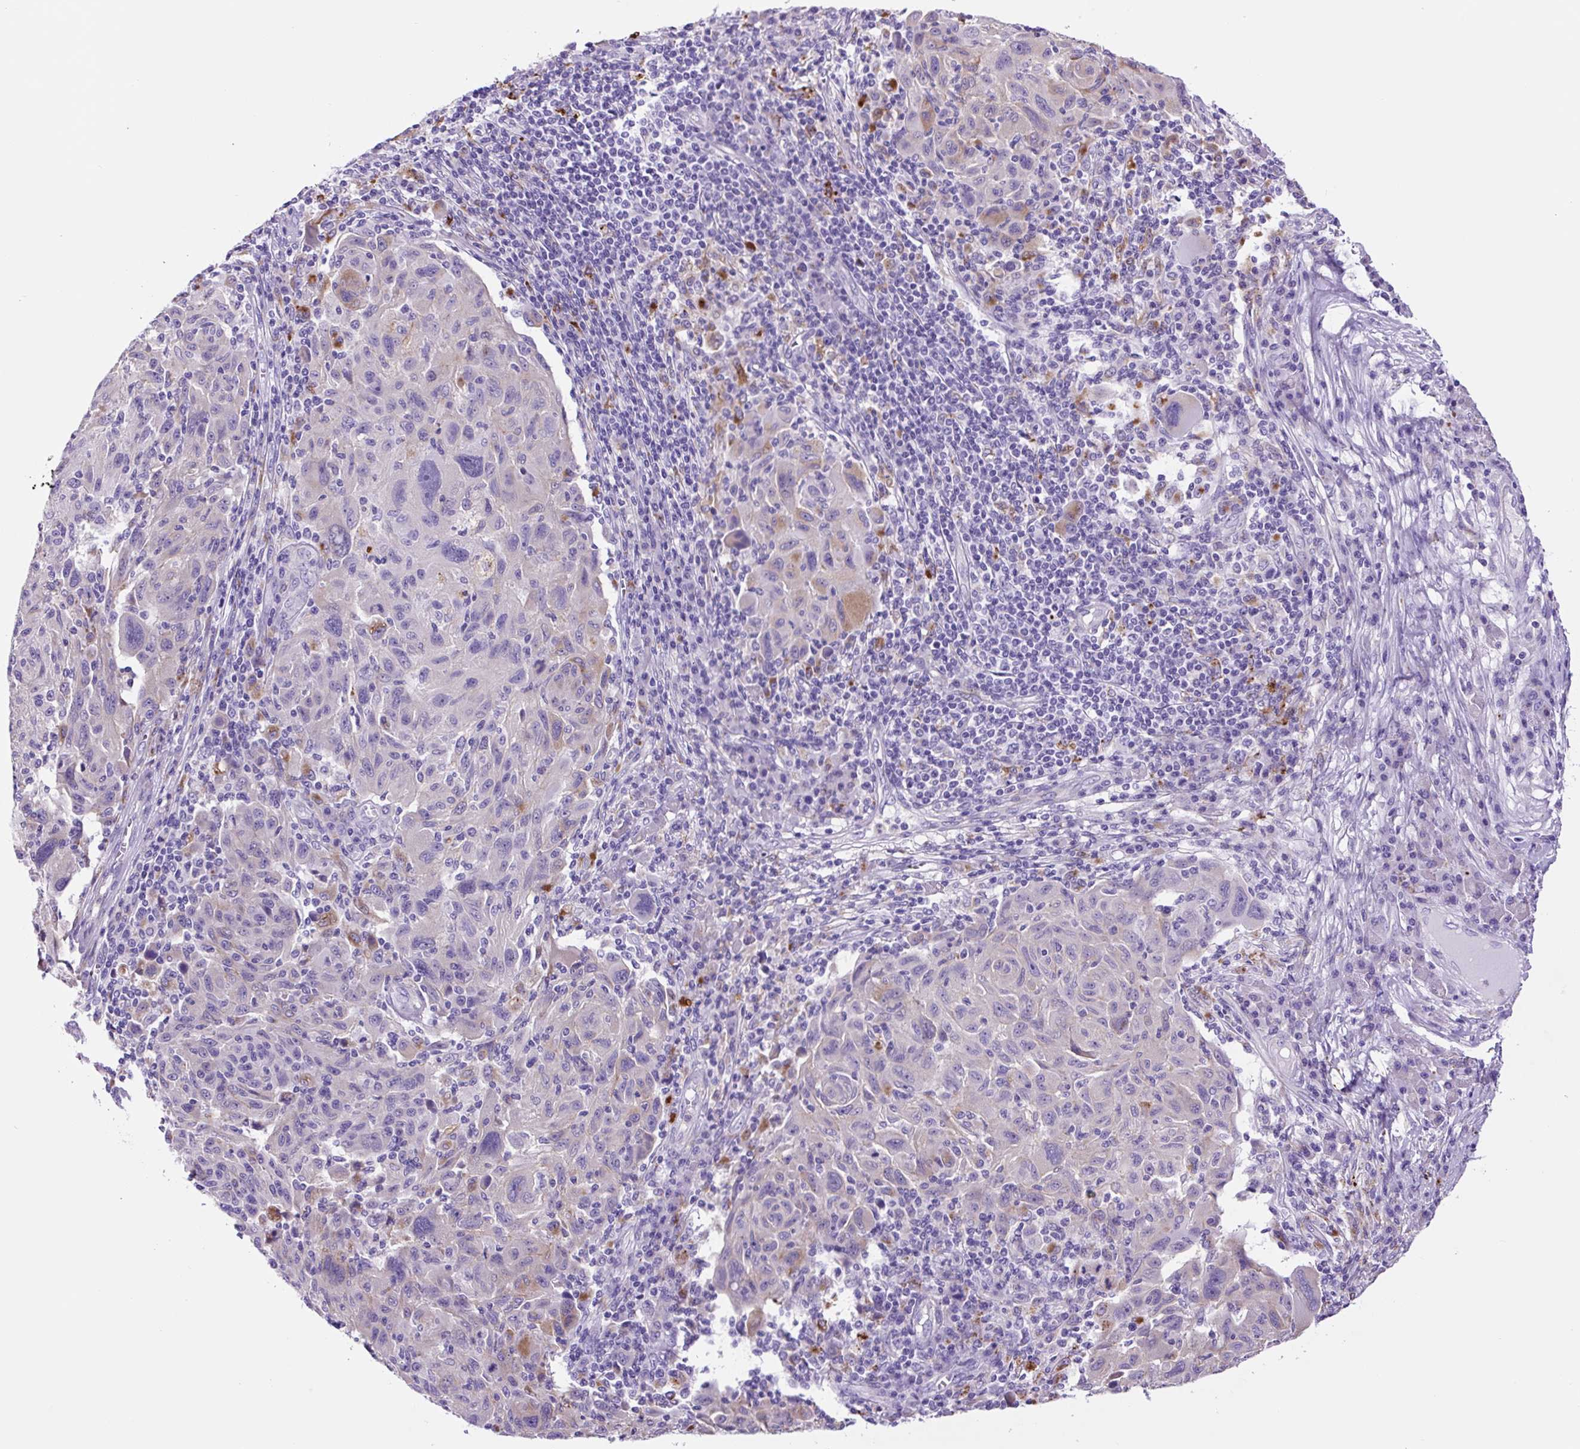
{"staining": {"intensity": "negative", "quantity": "none", "location": "none"}, "tissue": "melanoma", "cell_type": "Tumor cells", "image_type": "cancer", "snomed": [{"axis": "morphology", "description": "Malignant melanoma, NOS"}, {"axis": "topography", "description": "Skin"}], "caption": "The image reveals no staining of tumor cells in melanoma.", "gene": "LCN10", "patient": {"sex": "male", "age": 53}}